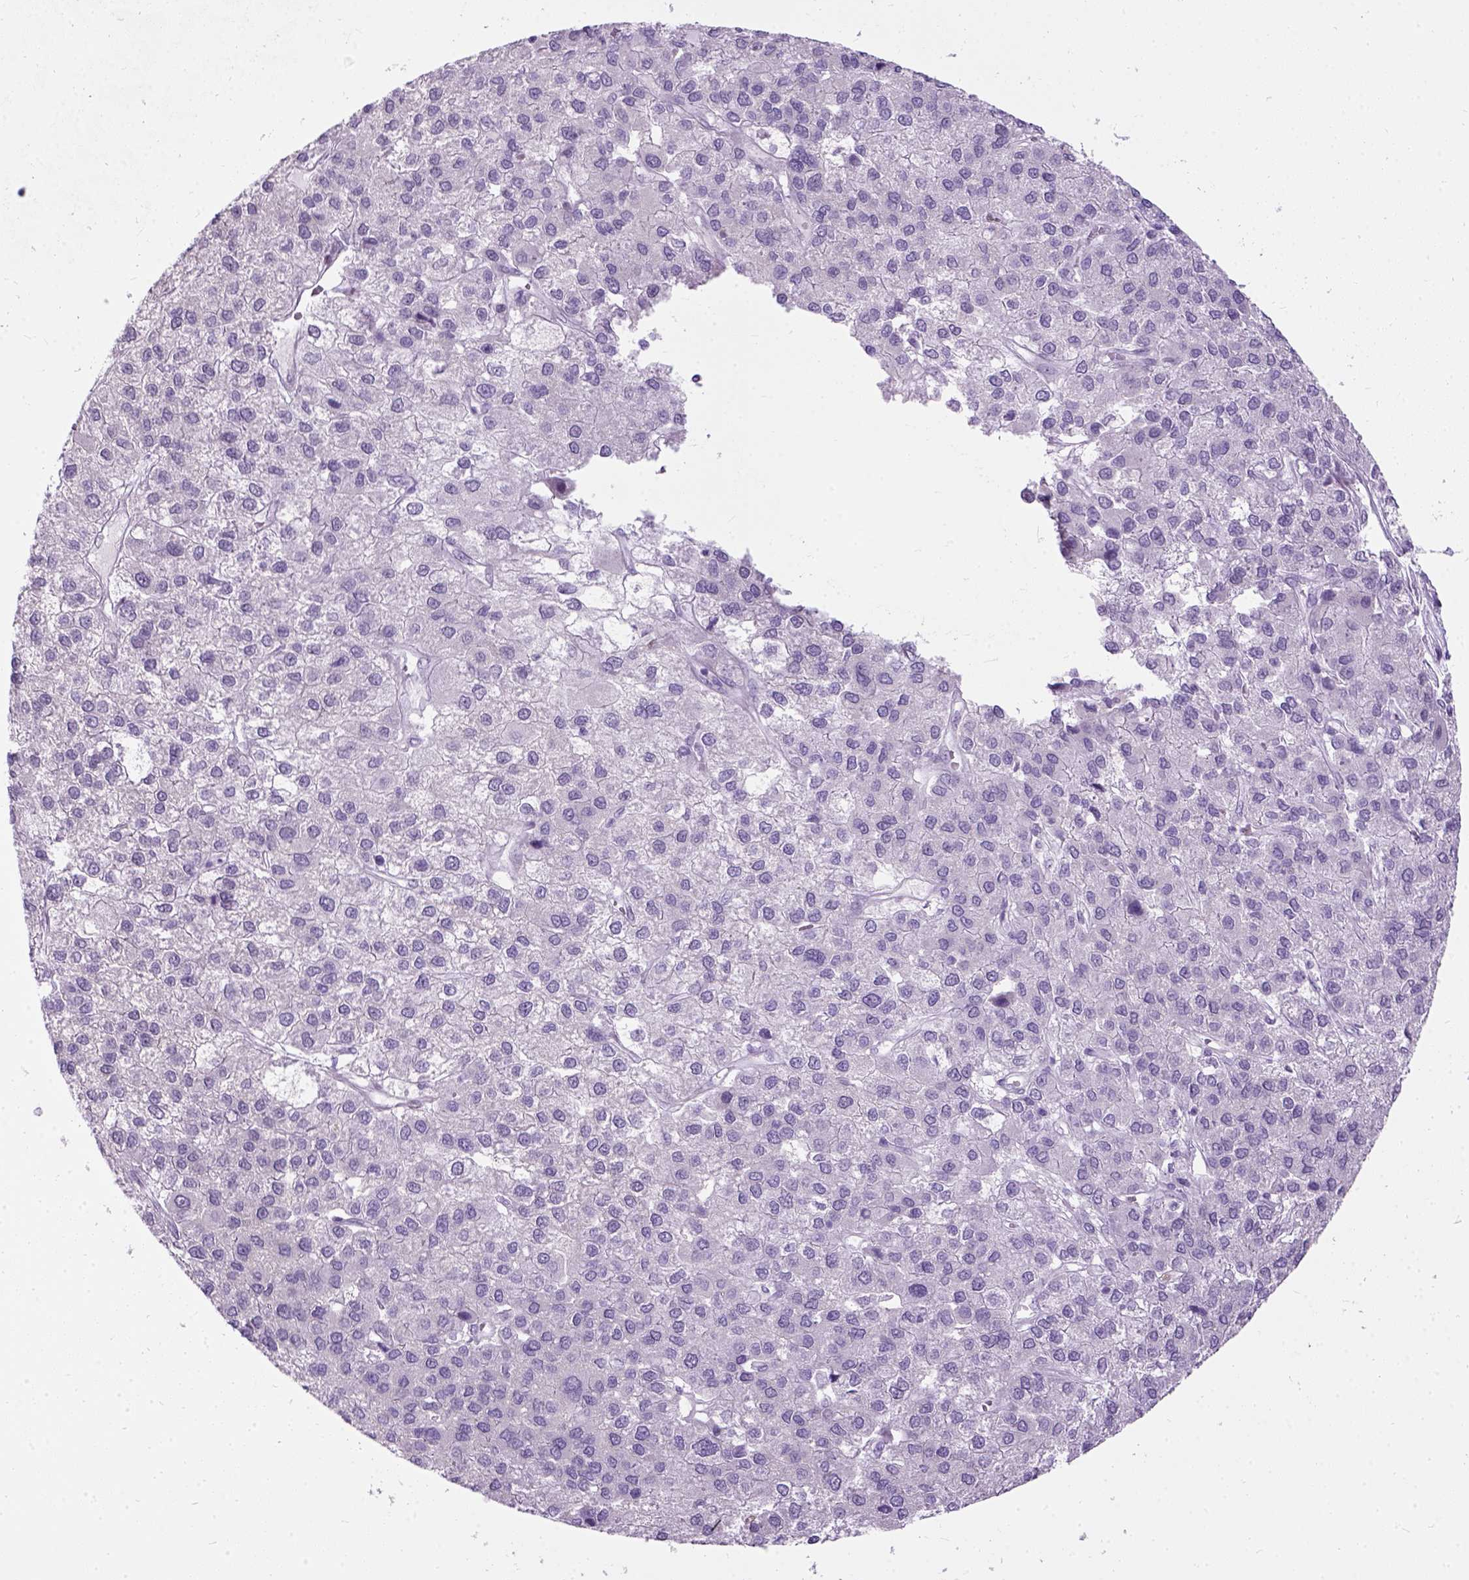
{"staining": {"intensity": "negative", "quantity": "none", "location": "none"}, "tissue": "liver cancer", "cell_type": "Tumor cells", "image_type": "cancer", "snomed": [{"axis": "morphology", "description": "Carcinoma, Hepatocellular, NOS"}, {"axis": "topography", "description": "Liver"}], "caption": "Hepatocellular carcinoma (liver) was stained to show a protein in brown. There is no significant positivity in tumor cells. Brightfield microscopy of immunohistochemistry (IHC) stained with DAB (3,3'-diaminobenzidine) (brown) and hematoxylin (blue), captured at high magnification.", "gene": "AXDND1", "patient": {"sex": "female", "age": 41}}